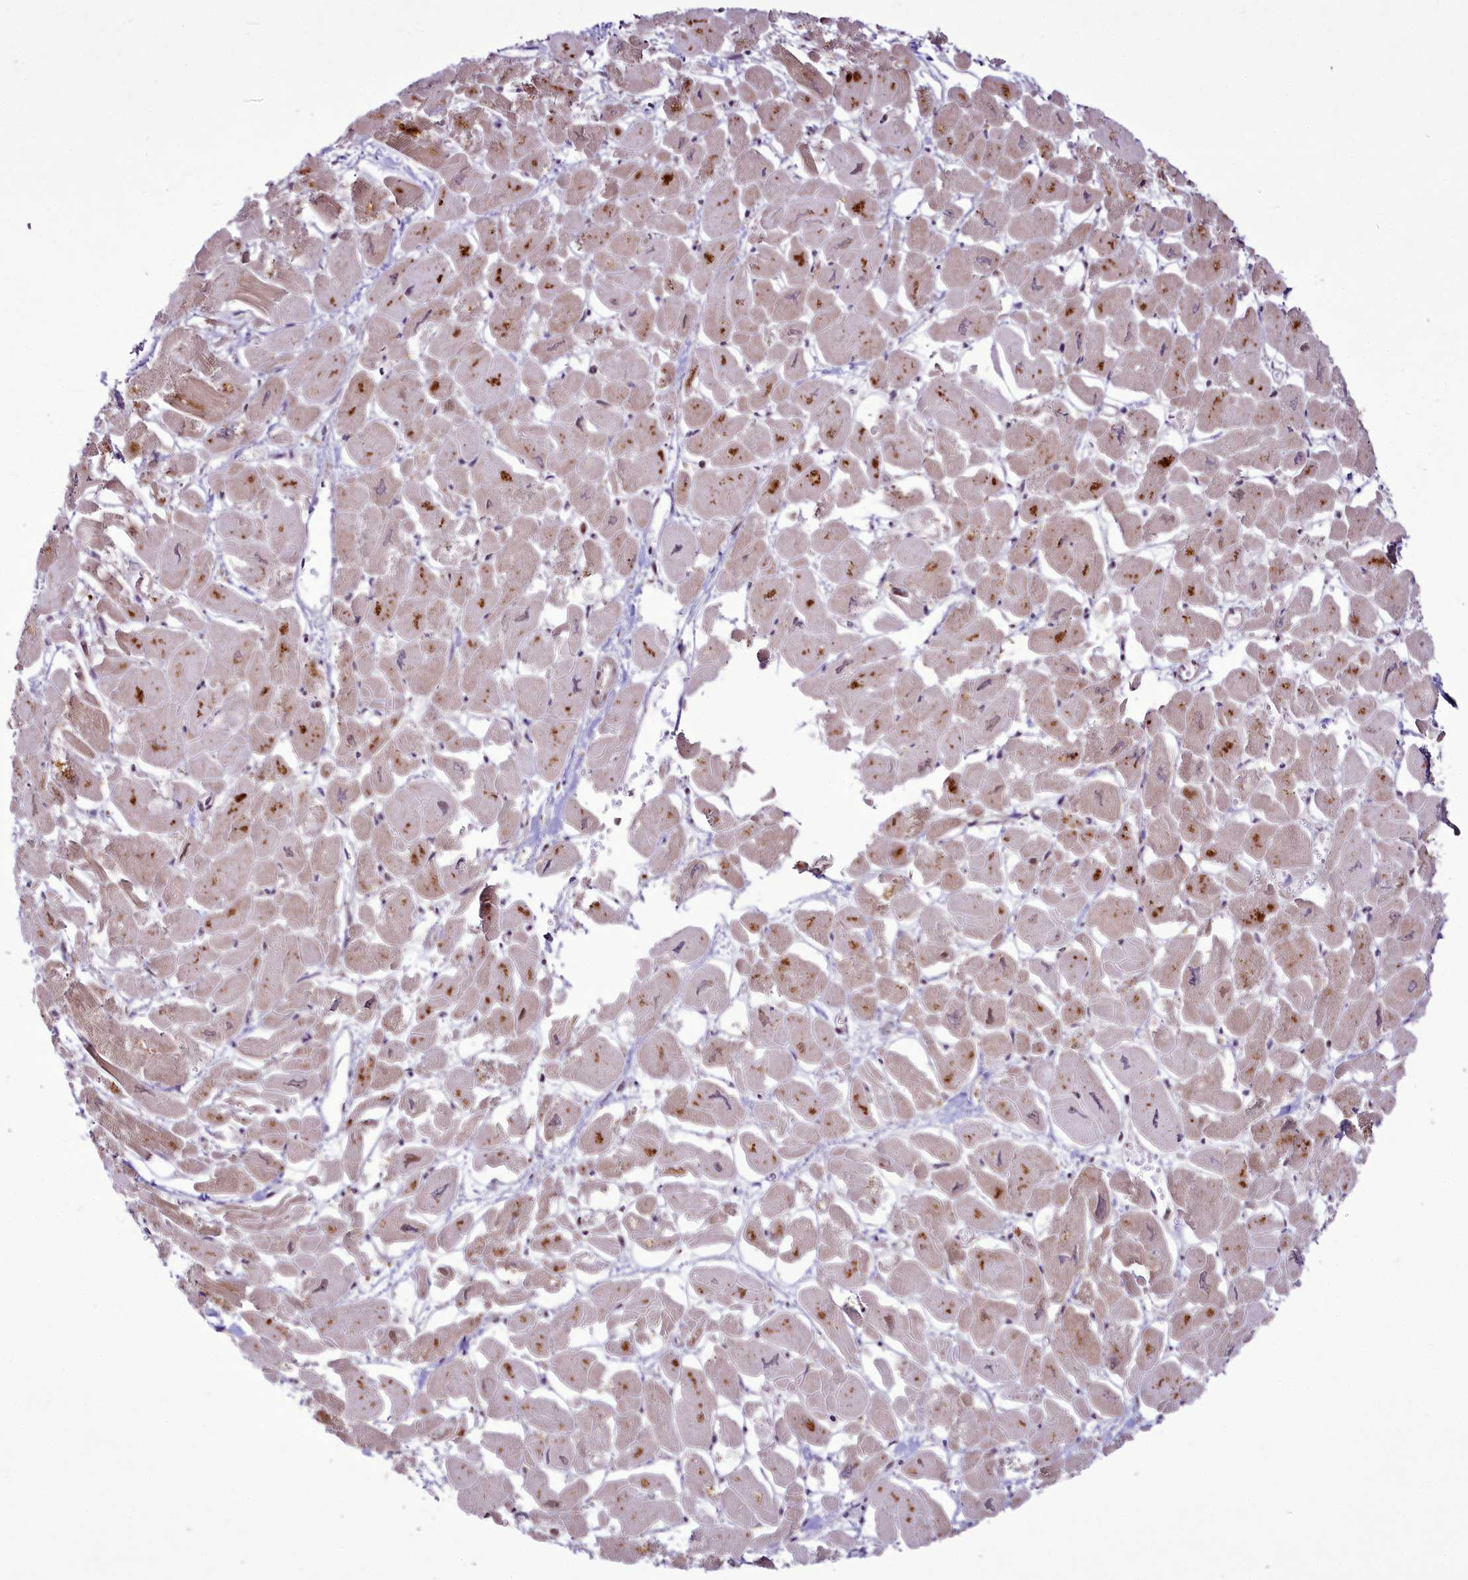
{"staining": {"intensity": "moderate", "quantity": "<25%", "location": "cytoplasmic/membranous"}, "tissue": "heart muscle", "cell_type": "Cardiomyocytes", "image_type": "normal", "snomed": [{"axis": "morphology", "description": "Normal tissue, NOS"}, {"axis": "topography", "description": "Heart"}], "caption": "A brown stain labels moderate cytoplasmic/membranous positivity of a protein in cardiomyocytes of benign human heart muscle.", "gene": "RSBN1", "patient": {"sex": "male", "age": 54}}